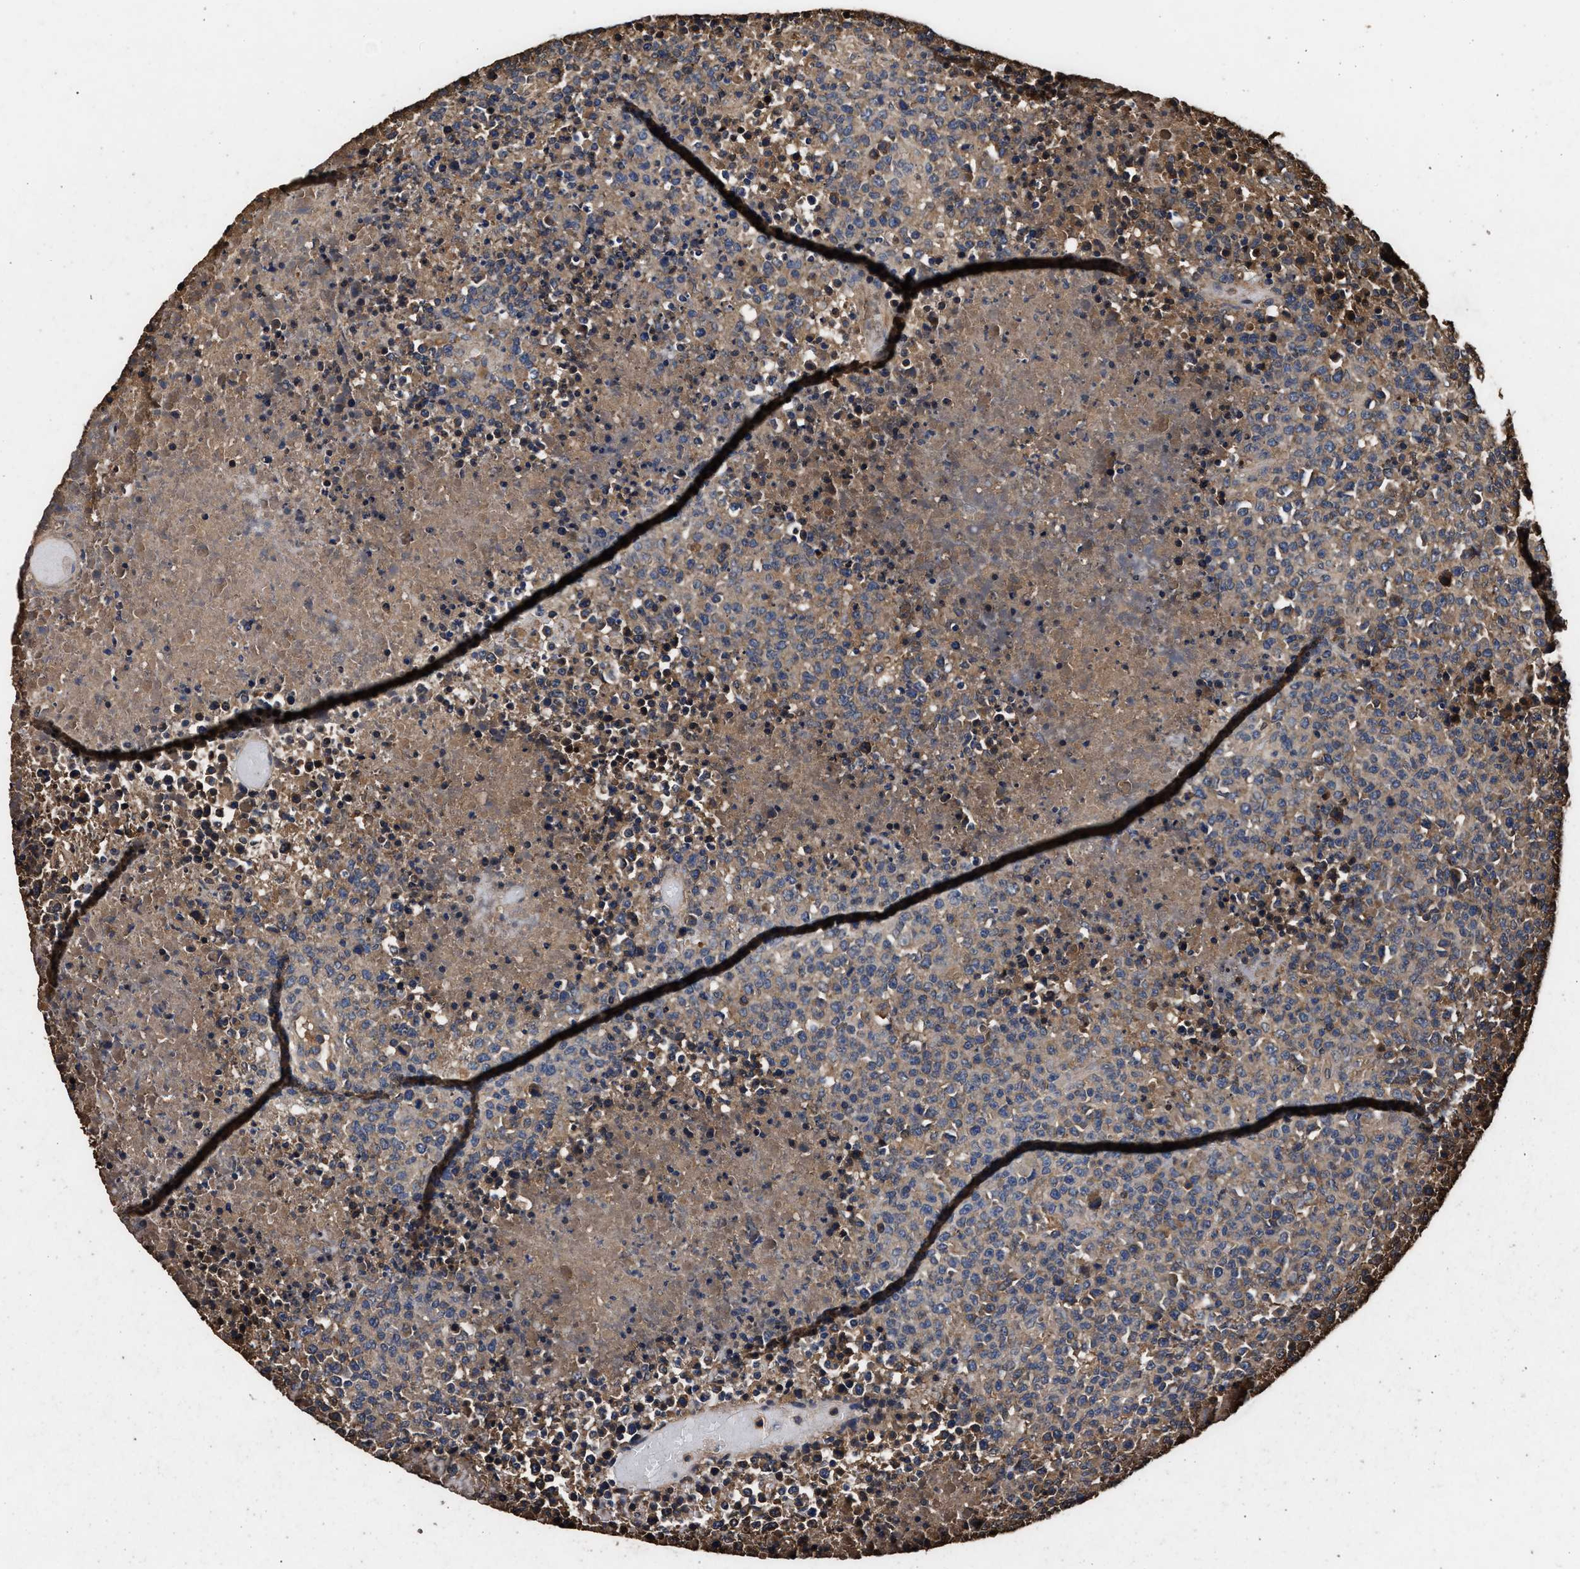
{"staining": {"intensity": "weak", "quantity": "25%-75%", "location": "cytoplasmic/membranous"}, "tissue": "lymphoma", "cell_type": "Tumor cells", "image_type": "cancer", "snomed": [{"axis": "morphology", "description": "Malignant lymphoma, non-Hodgkin's type, High grade"}, {"axis": "topography", "description": "Lymph node"}], "caption": "Weak cytoplasmic/membranous positivity for a protein is seen in about 25%-75% of tumor cells of lymphoma using immunohistochemistry.", "gene": "KYAT1", "patient": {"sex": "male", "age": 13}}